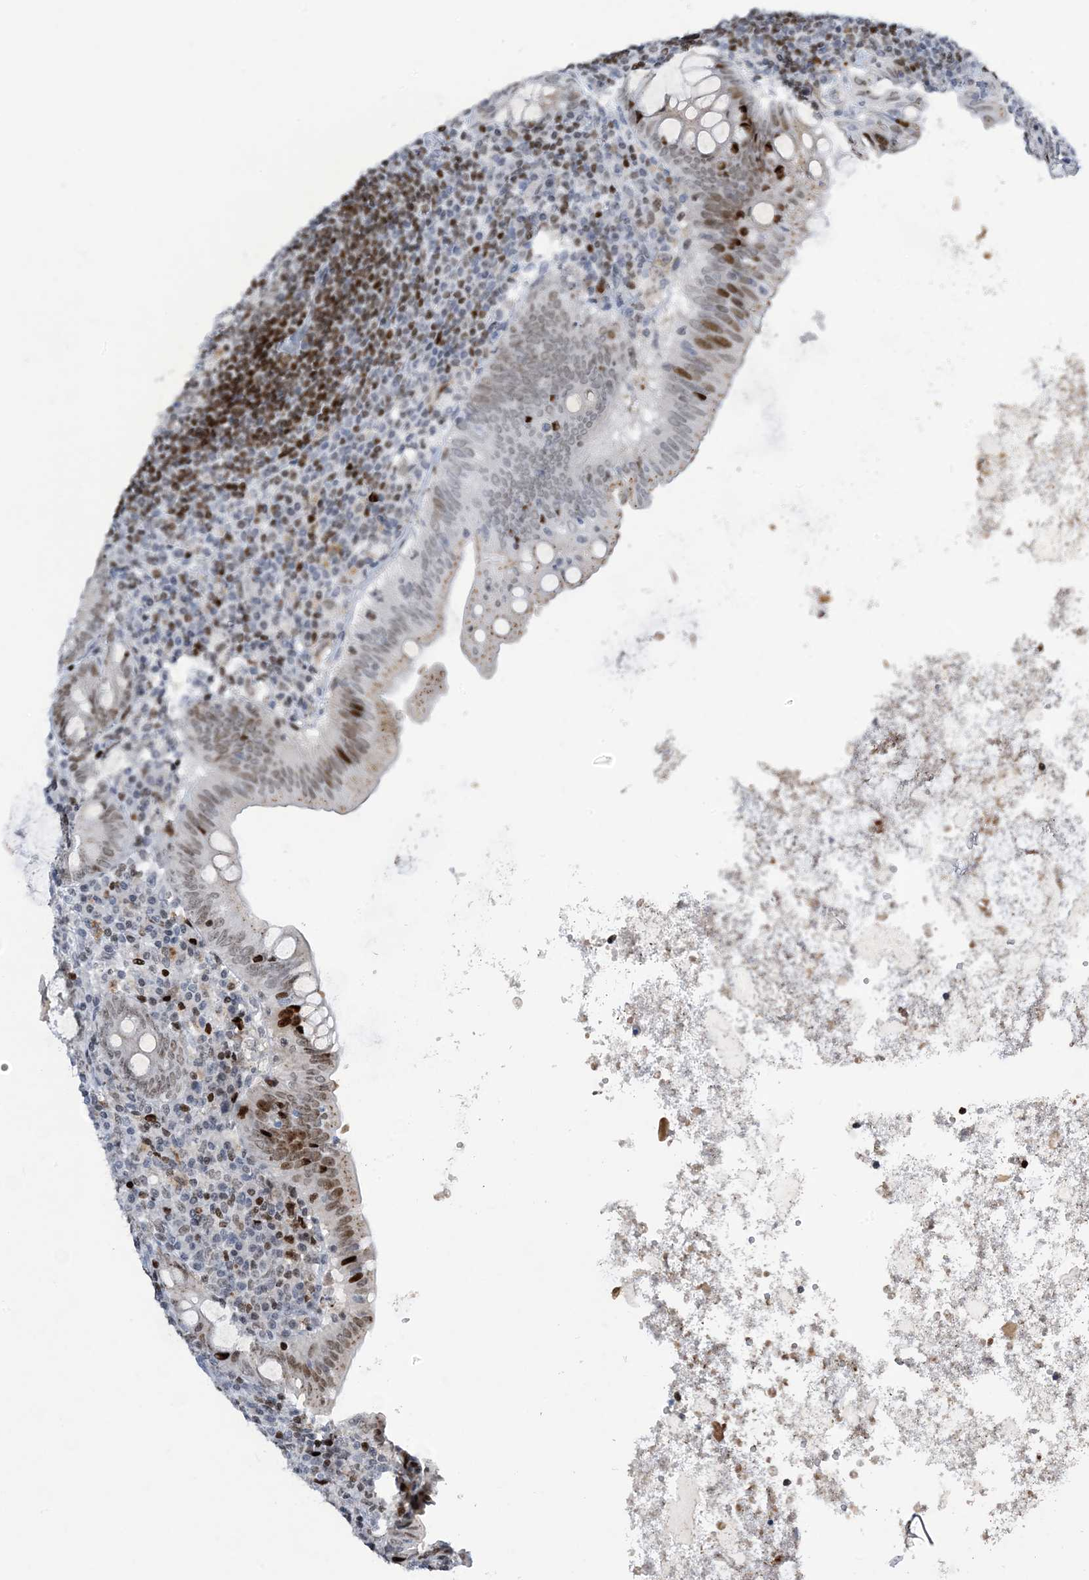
{"staining": {"intensity": "strong", "quantity": "<25%", "location": "nuclear"}, "tissue": "appendix", "cell_type": "Glandular cells", "image_type": "normal", "snomed": [{"axis": "morphology", "description": "Normal tissue, NOS"}, {"axis": "topography", "description": "Appendix"}], "caption": "Glandular cells demonstrate strong nuclear positivity in approximately <25% of cells in benign appendix.", "gene": "SLC25A53", "patient": {"sex": "female", "age": 54}}